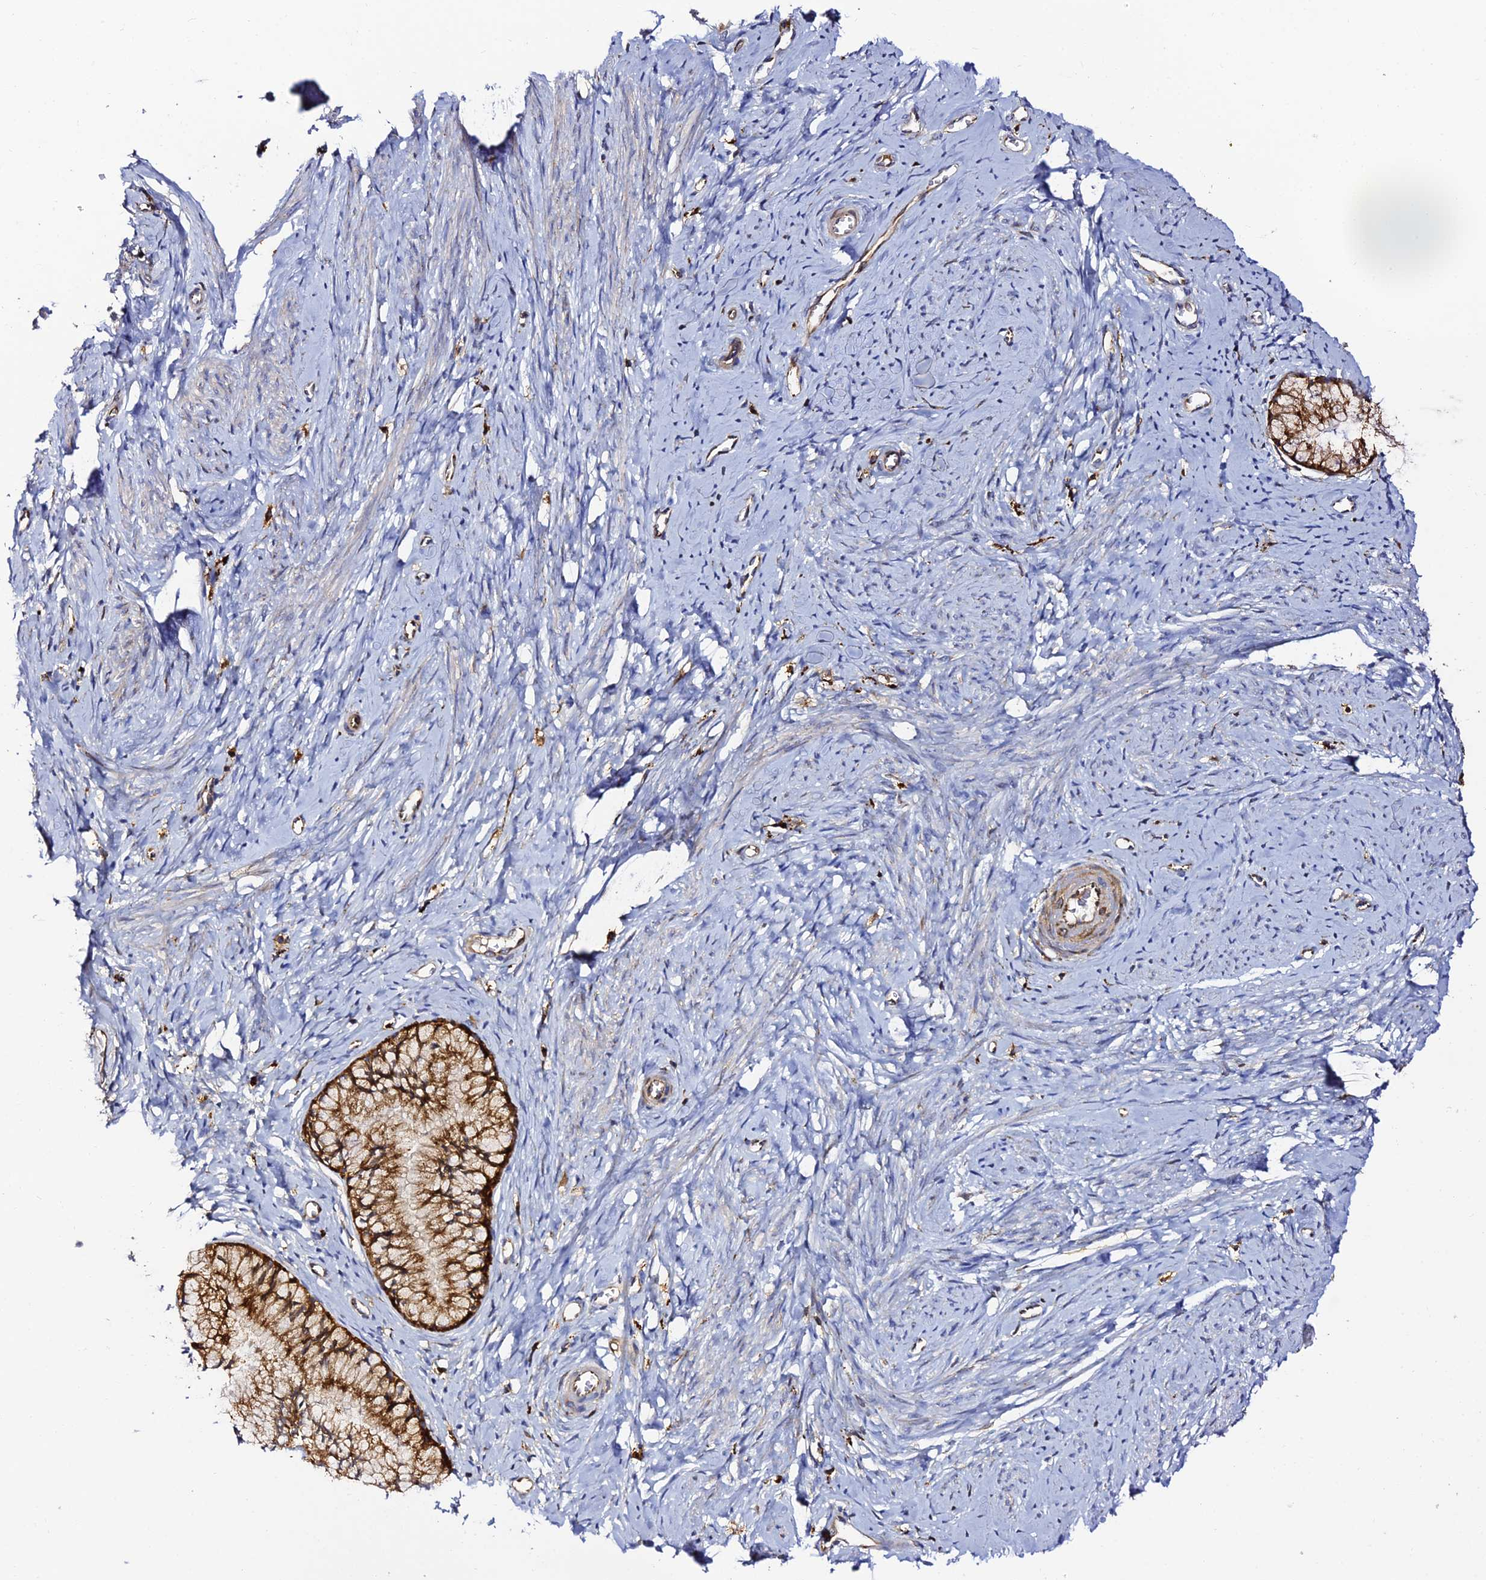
{"staining": {"intensity": "strong", "quantity": ">75%", "location": "cytoplasmic/membranous"}, "tissue": "cervix", "cell_type": "Glandular cells", "image_type": "normal", "snomed": [{"axis": "morphology", "description": "Normal tissue, NOS"}, {"axis": "topography", "description": "Cervix"}], "caption": "Immunohistochemistry (IHC) histopathology image of unremarkable cervix stained for a protein (brown), which reveals high levels of strong cytoplasmic/membranous positivity in about >75% of glandular cells.", "gene": "TRPV2", "patient": {"sex": "female", "age": 42}}